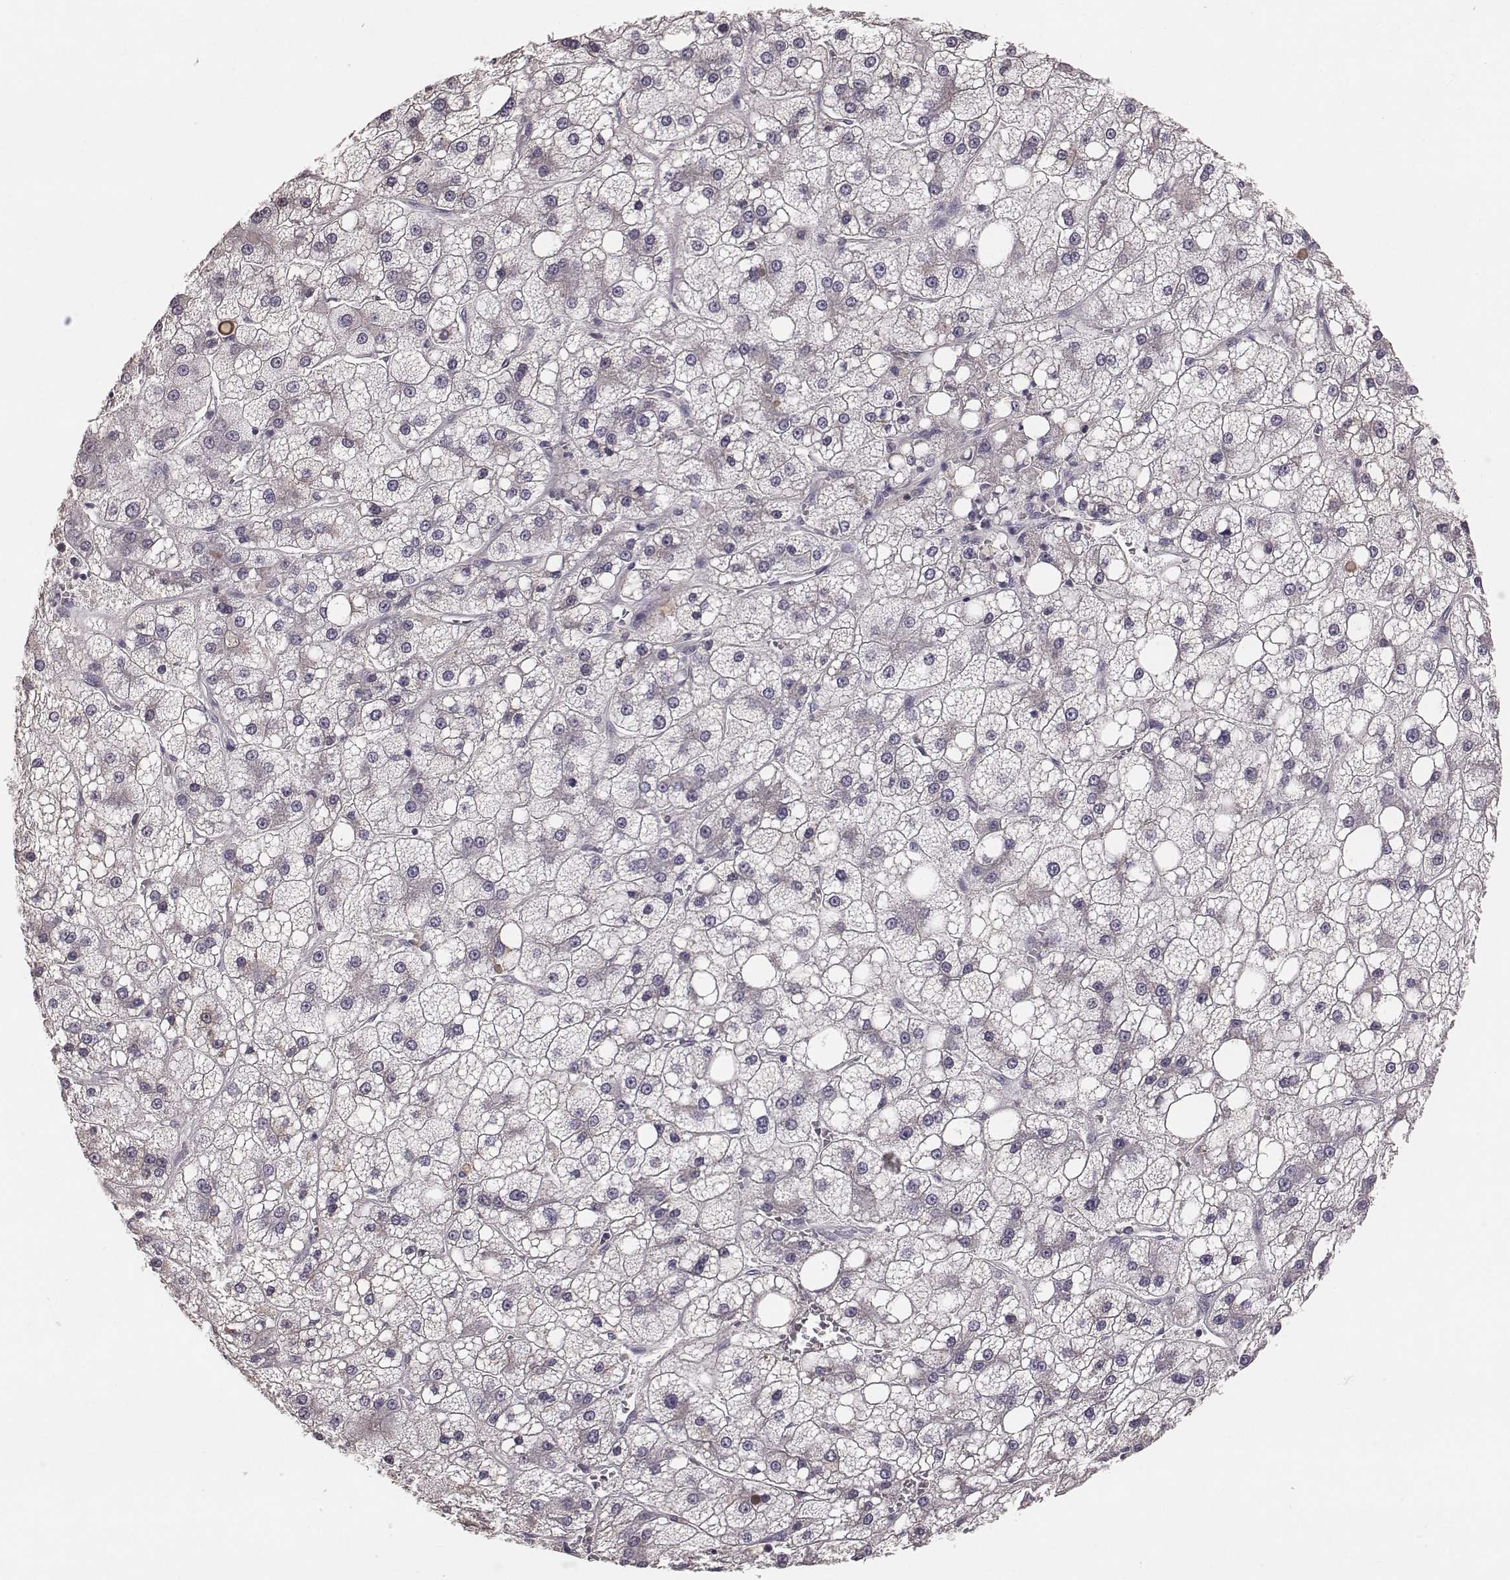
{"staining": {"intensity": "negative", "quantity": "none", "location": "none"}, "tissue": "liver cancer", "cell_type": "Tumor cells", "image_type": "cancer", "snomed": [{"axis": "morphology", "description": "Carcinoma, Hepatocellular, NOS"}, {"axis": "topography", "description": "Liver"}], "caption": "Tumor cells show no significant protein positivity in hepatocellular carcinoma (liver).", "gene": "SMIM24", "patient": {"sex": "male", "age": 73}}